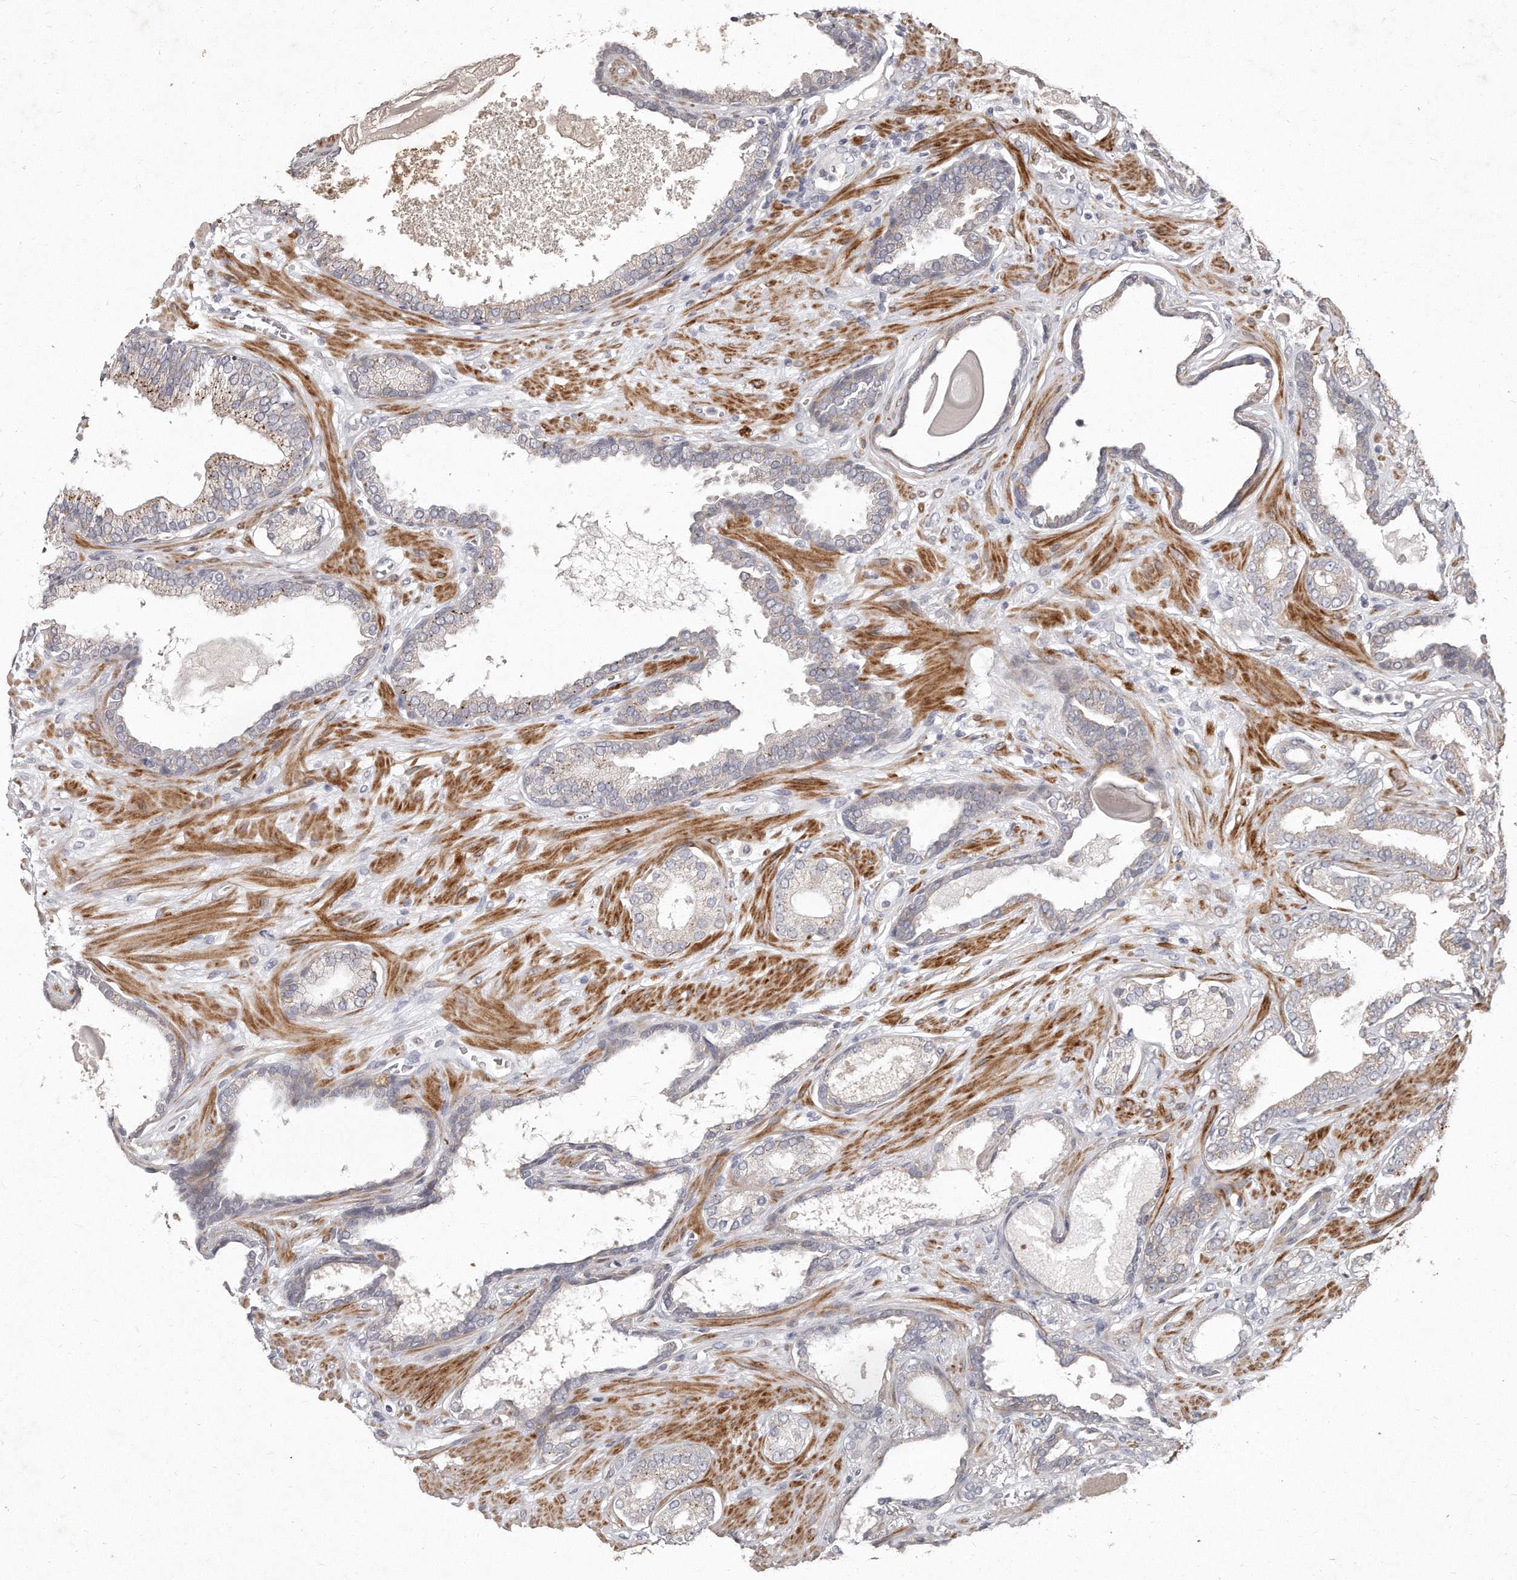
{"staining": {"intensity": "negative", "quantity": "none", "location": "none"}, "tissue": "prostate cancer", "cell_type": "Tumor cells", "image_type": "cancer", "snomed": [{"axis": "morphology", "description": "Adenocarcinoma, Low grade"}, {"axis": "topography", "description": "Prostate"}], "caption": "A histopathology image of prostate cancer (low-grade adenocarcinoma) stained for a protein reveals no brown staining in tumor cells.", "gene": "TECR", "patient": {"sex": "male", "age": 70}}